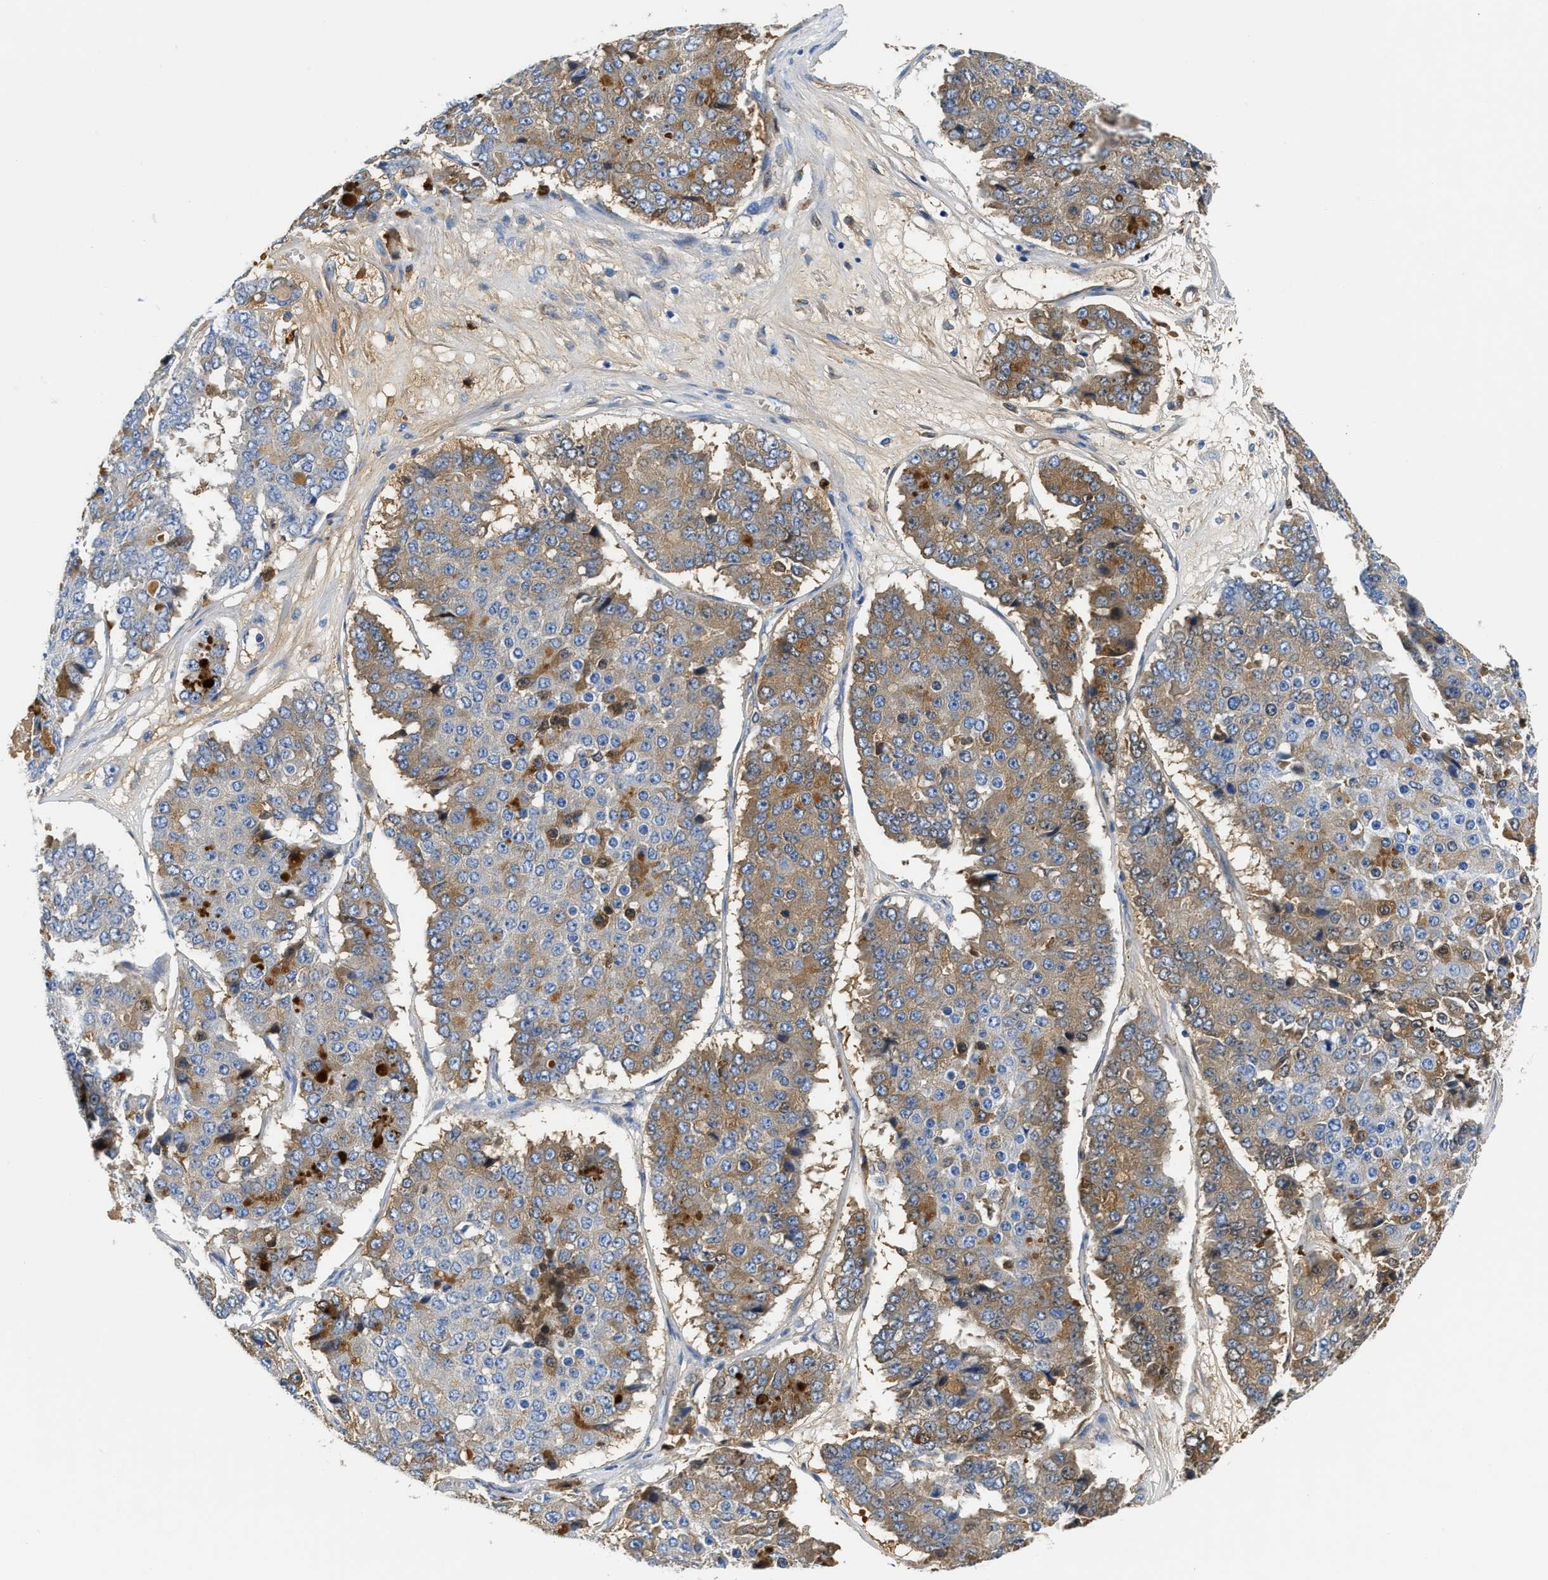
{"staining": {"intensity": "moderate", "quantity": ">75%", "location": "cytoplasmic/membranous"}, "tissue": "pancreatic cancer", "cell_type": "Tumor cells", "image_type": "cancer", "snomed": [{"axis": "morphology", "description": "Adenocarcinoma, NOS"}, {"axis": "topography", "description": "Pancreas"}], "caption": "Pancreatic adenocarcinoma stained with a protein marker displays moderate staining in tumor cells.", "gene": "GC", "patient": {"sex": "male", "age": 50}}